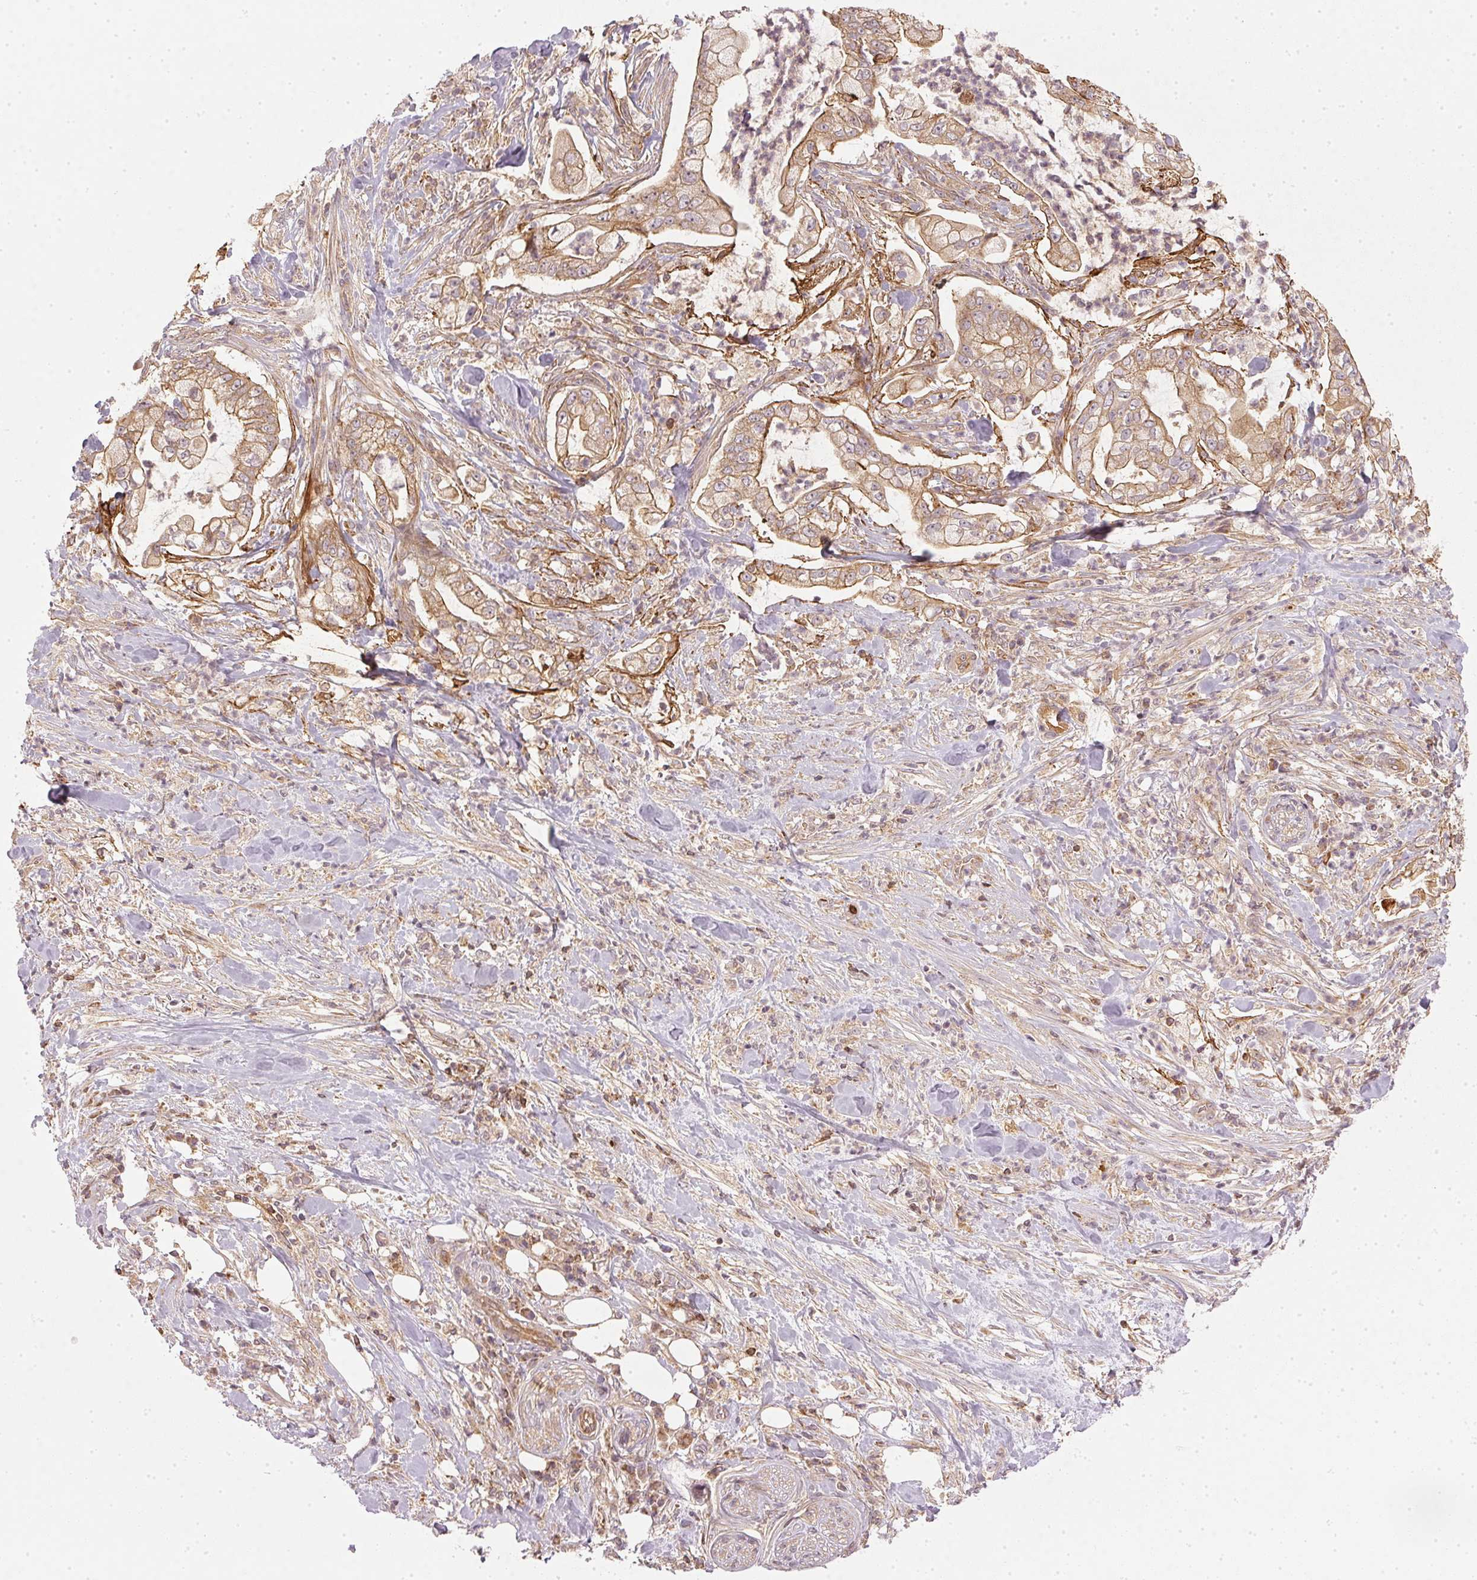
{"staining": {"intensity": "moderate", "quantity": ">75%", "location": "cytoplasmic/membranous"}, "tissue": "pancreatic cancer", "cell_type": "Tumor cells", "image_type": "cancer", "snomed": [{"axis": "morphology", "description": "Adenocarcinoma, NOS"}, {"axis": "topography", "description": "Pancreas"}], "caption": "Protein staining of adenocarcinoma (pancreatic) tissue displays moderate cytoplasmic/membranous positivity in about >75% of tumor cells. The protein of interest is shown in brown color, while the nuclei are stained blue.", "gene": "NADK2", "patient": {"sex": "female", "age": 69}}